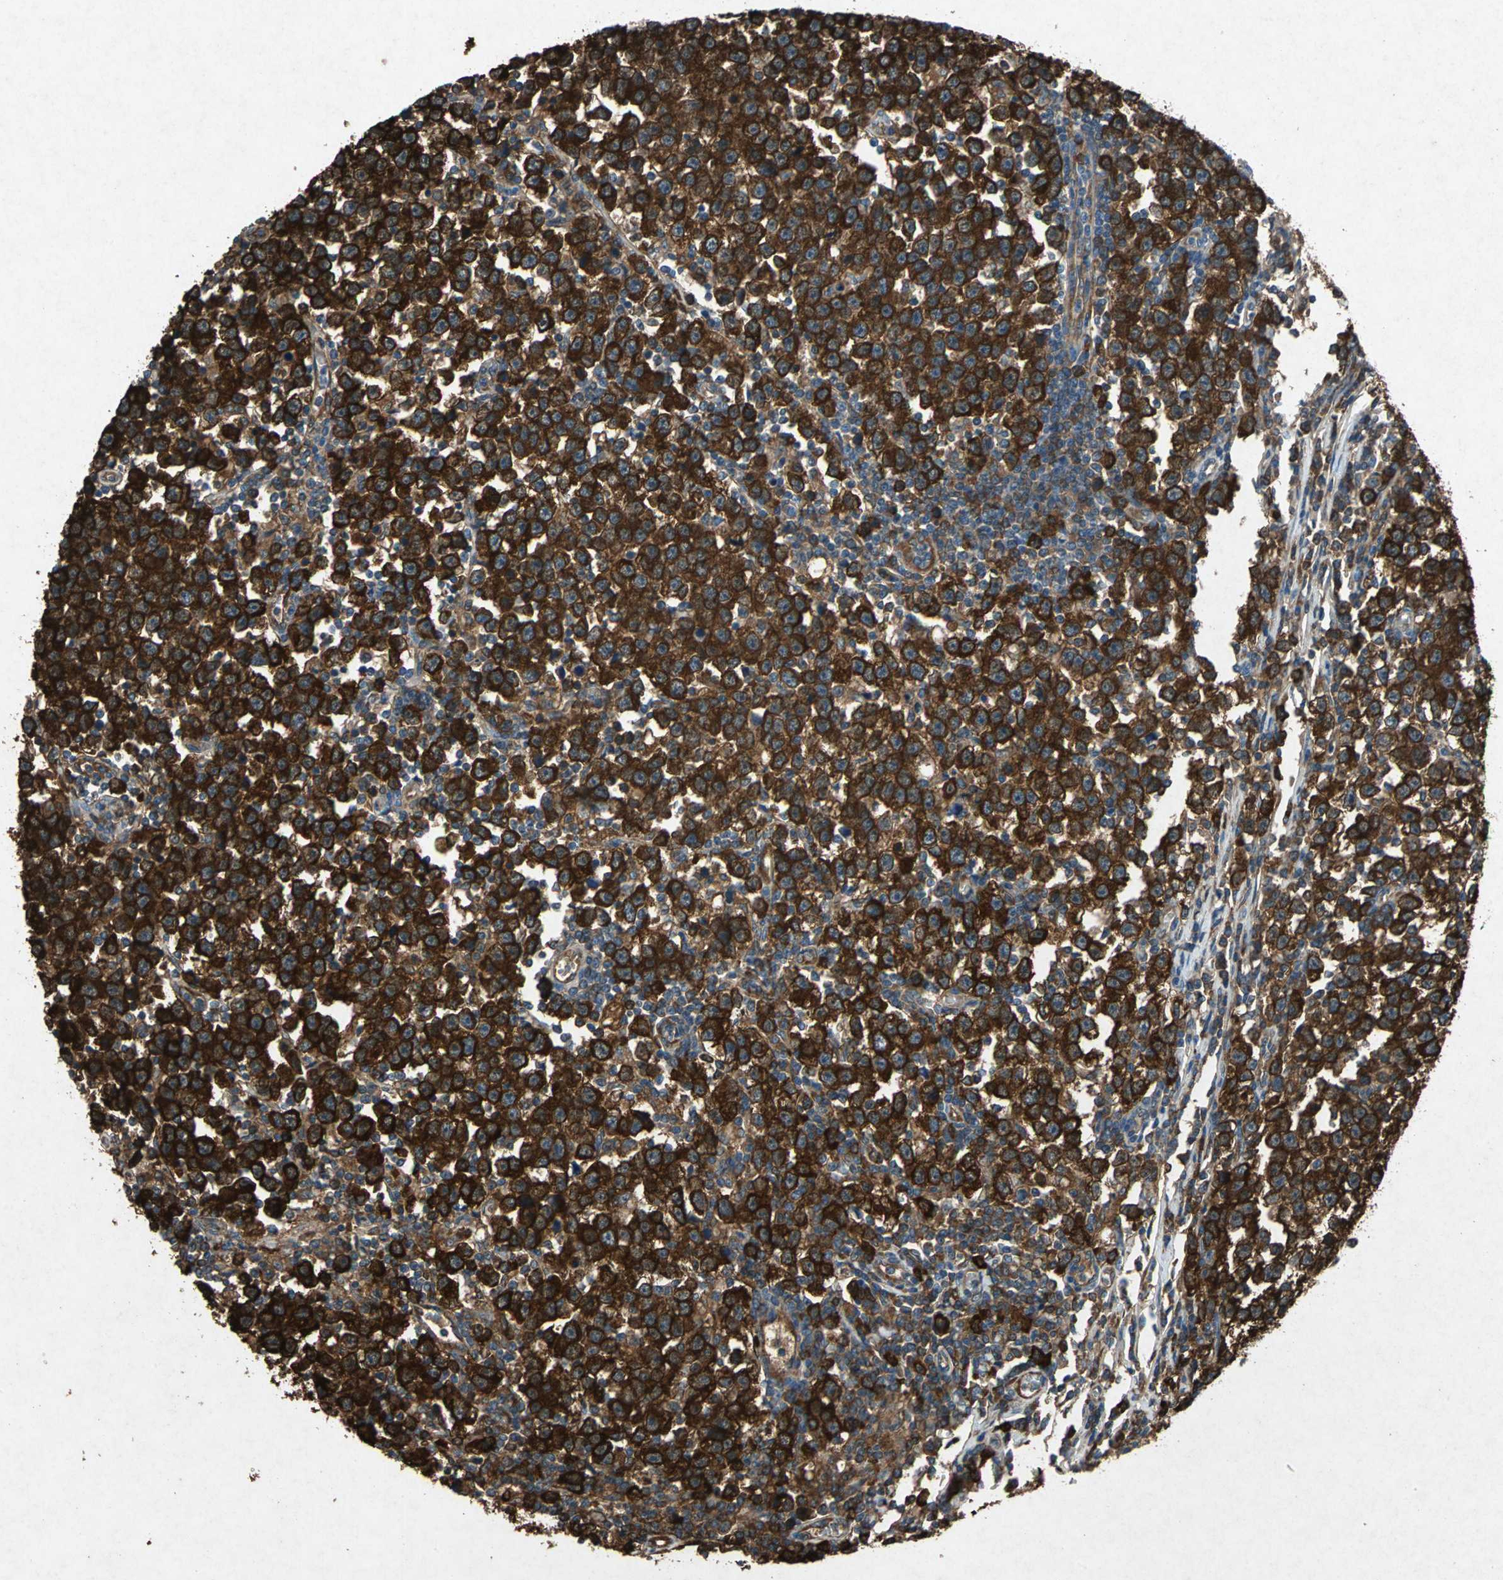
{"staining": {"intensity": "strong", "quantity": ">75%", "location": "cytoplasmic/membranous"}, "tissue": "testis cancer", "cell_type": "Tumor cells", "image_type": "cancer", "snomed": [{"axis": "morphology", "description": "Seminoma, NOS"}, {"axis": "topography", "description": "Testis"}], "caption": "Strong cytoplasmic/membranous protein staining is identified in approximately >75% of tumor cells in testis cancer (seminoma).", "gene": "HSP90AB1", "patient": {"sex": "male", "age": 43}}